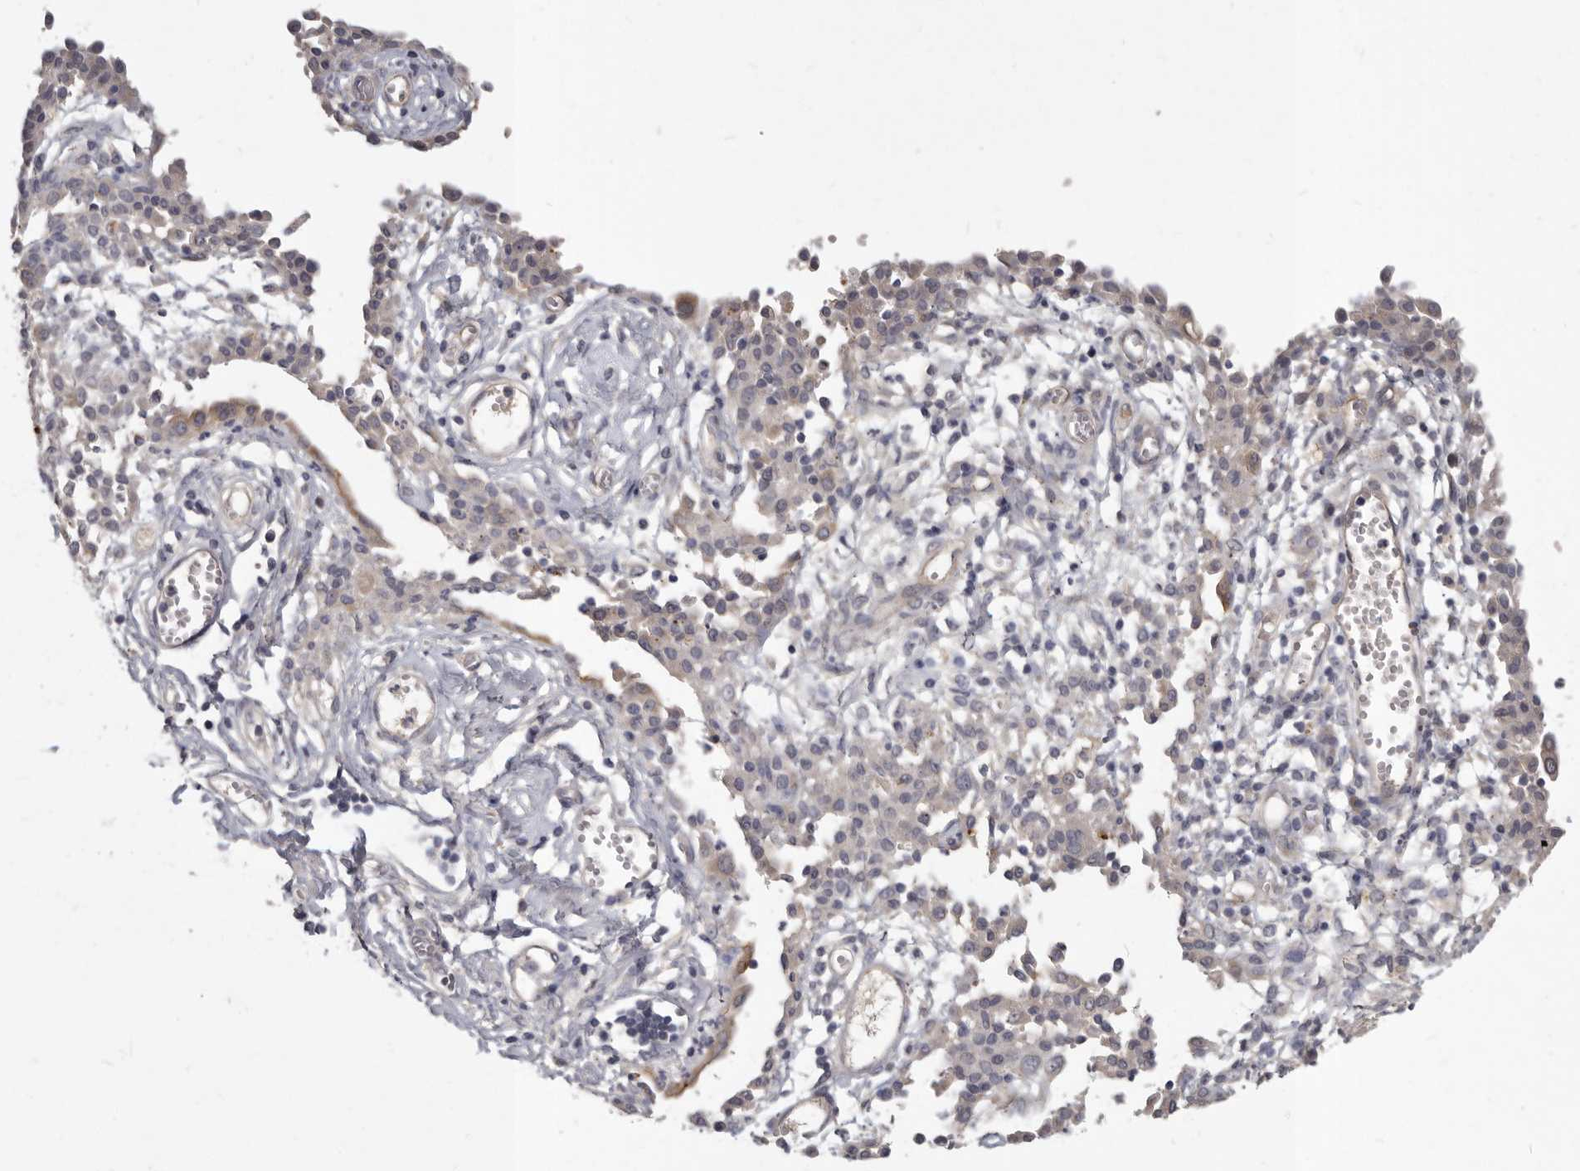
{"staining": {"intensity": "negative", "quantity": "none", "location": "none"}, "tissue": "ovarian cancer", "cell_type": "Tumor cells", "image_type": "cancer", "snomed": [{"axis": "morphology", "description": "Carcinoma, endometroid"}, {"axis": "topography", "description": "Ovary"}], "caption": "DAB (3,3'-diaminobenzidine) immunohistochemical staining of ovarian endometroid carcinoma demonstrates no significant positivity in tumor cells.", "gene": "SLC22A1", "patient": {"sex": "female", "age": 42}}